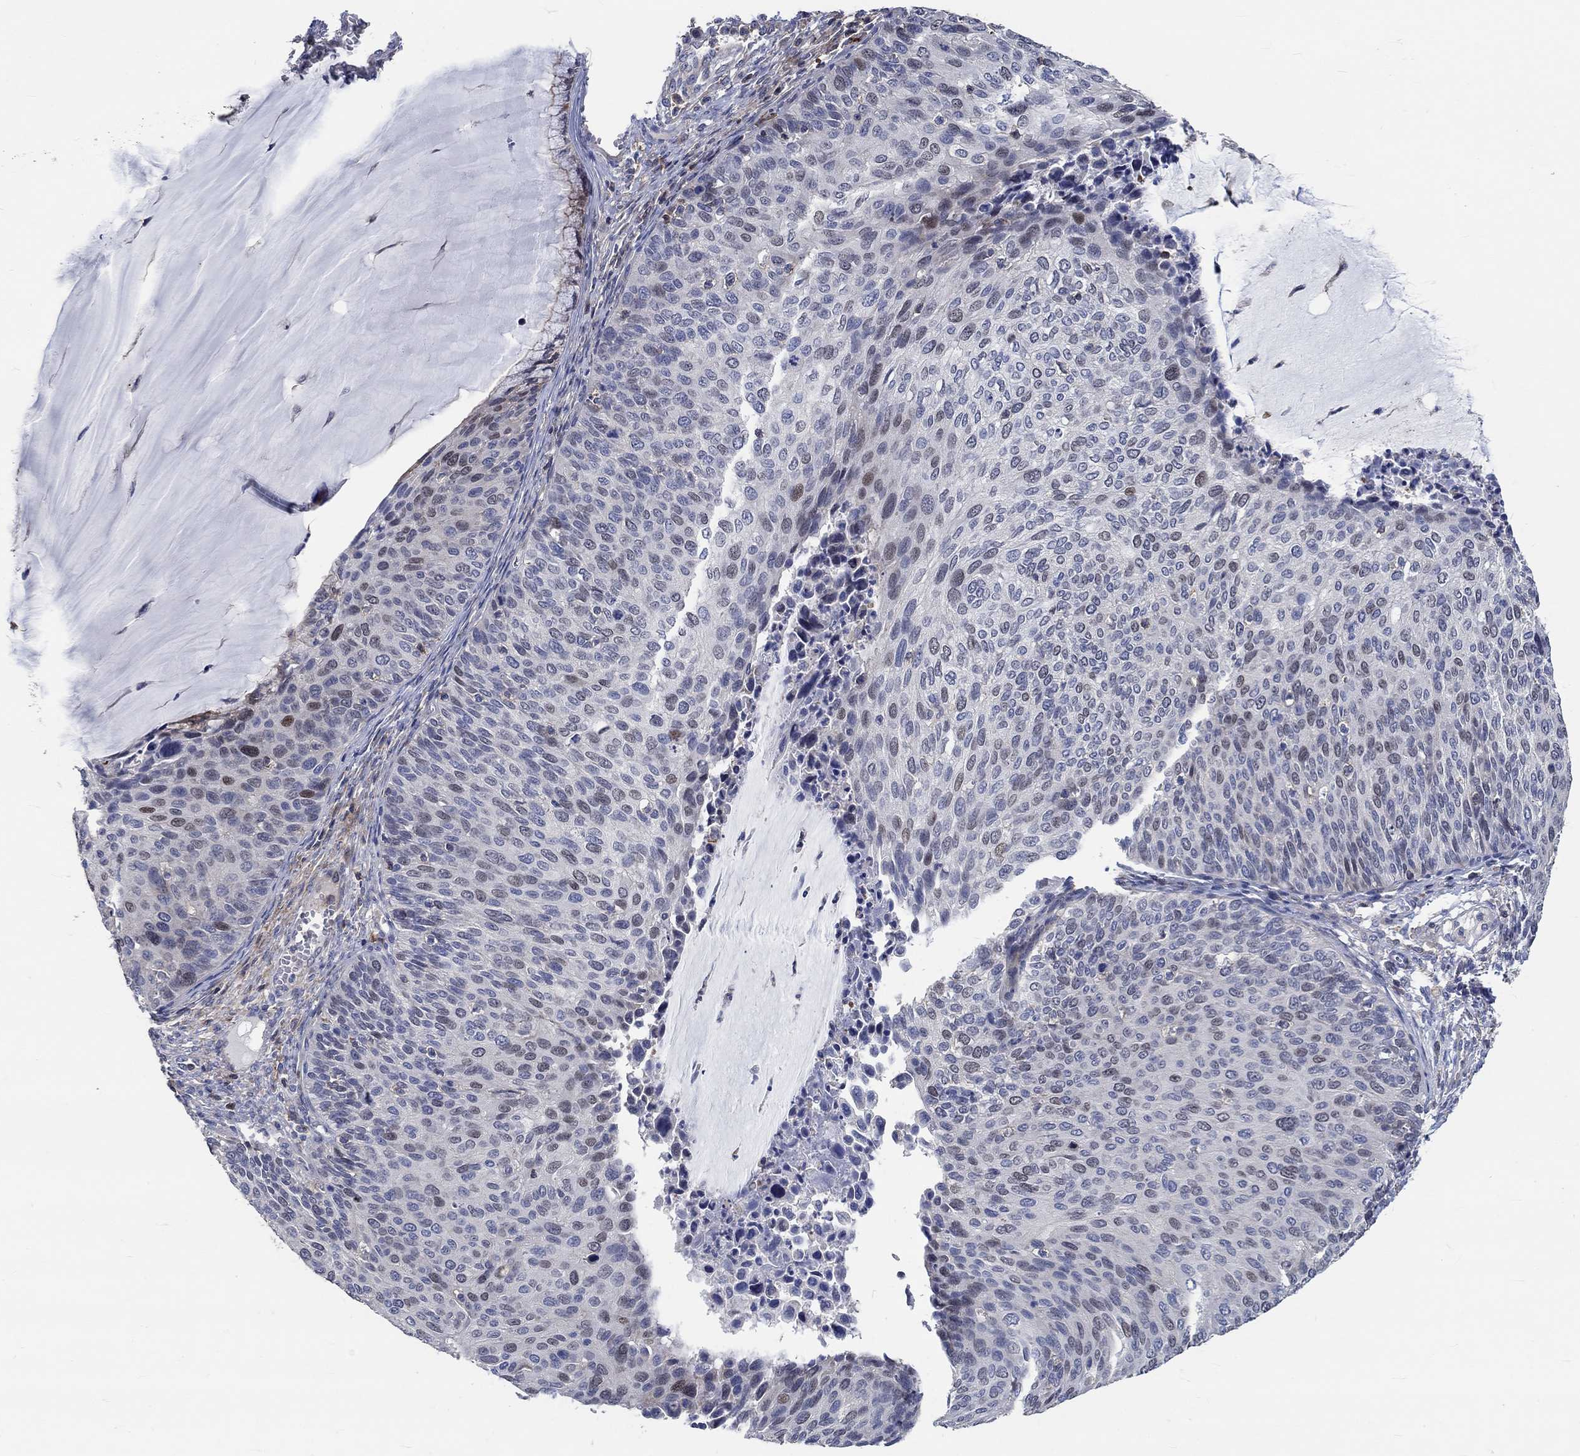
{"staining": {"intensity": "weak", "quantity": "<25%", "location": "nuclear"}, "tissue": "cervical cancer", "cell_type": "Tumor cells", "image_type": "cancer", "snomed": [{"axis": "morphology", "description": "Squamous cell carcinoma, NOS"}, {"axis": "topography", "description": "Cervix"}], "caption": "An IHC photomicrograph of cervical cancer (squamous cell carcinoma) is shown. There is no staining in tumor cells of cervical cancer (squamous cell carcinoma).", "gene": "TNFAIP8L3", "patient": {"sex": "female", "age": 36}}